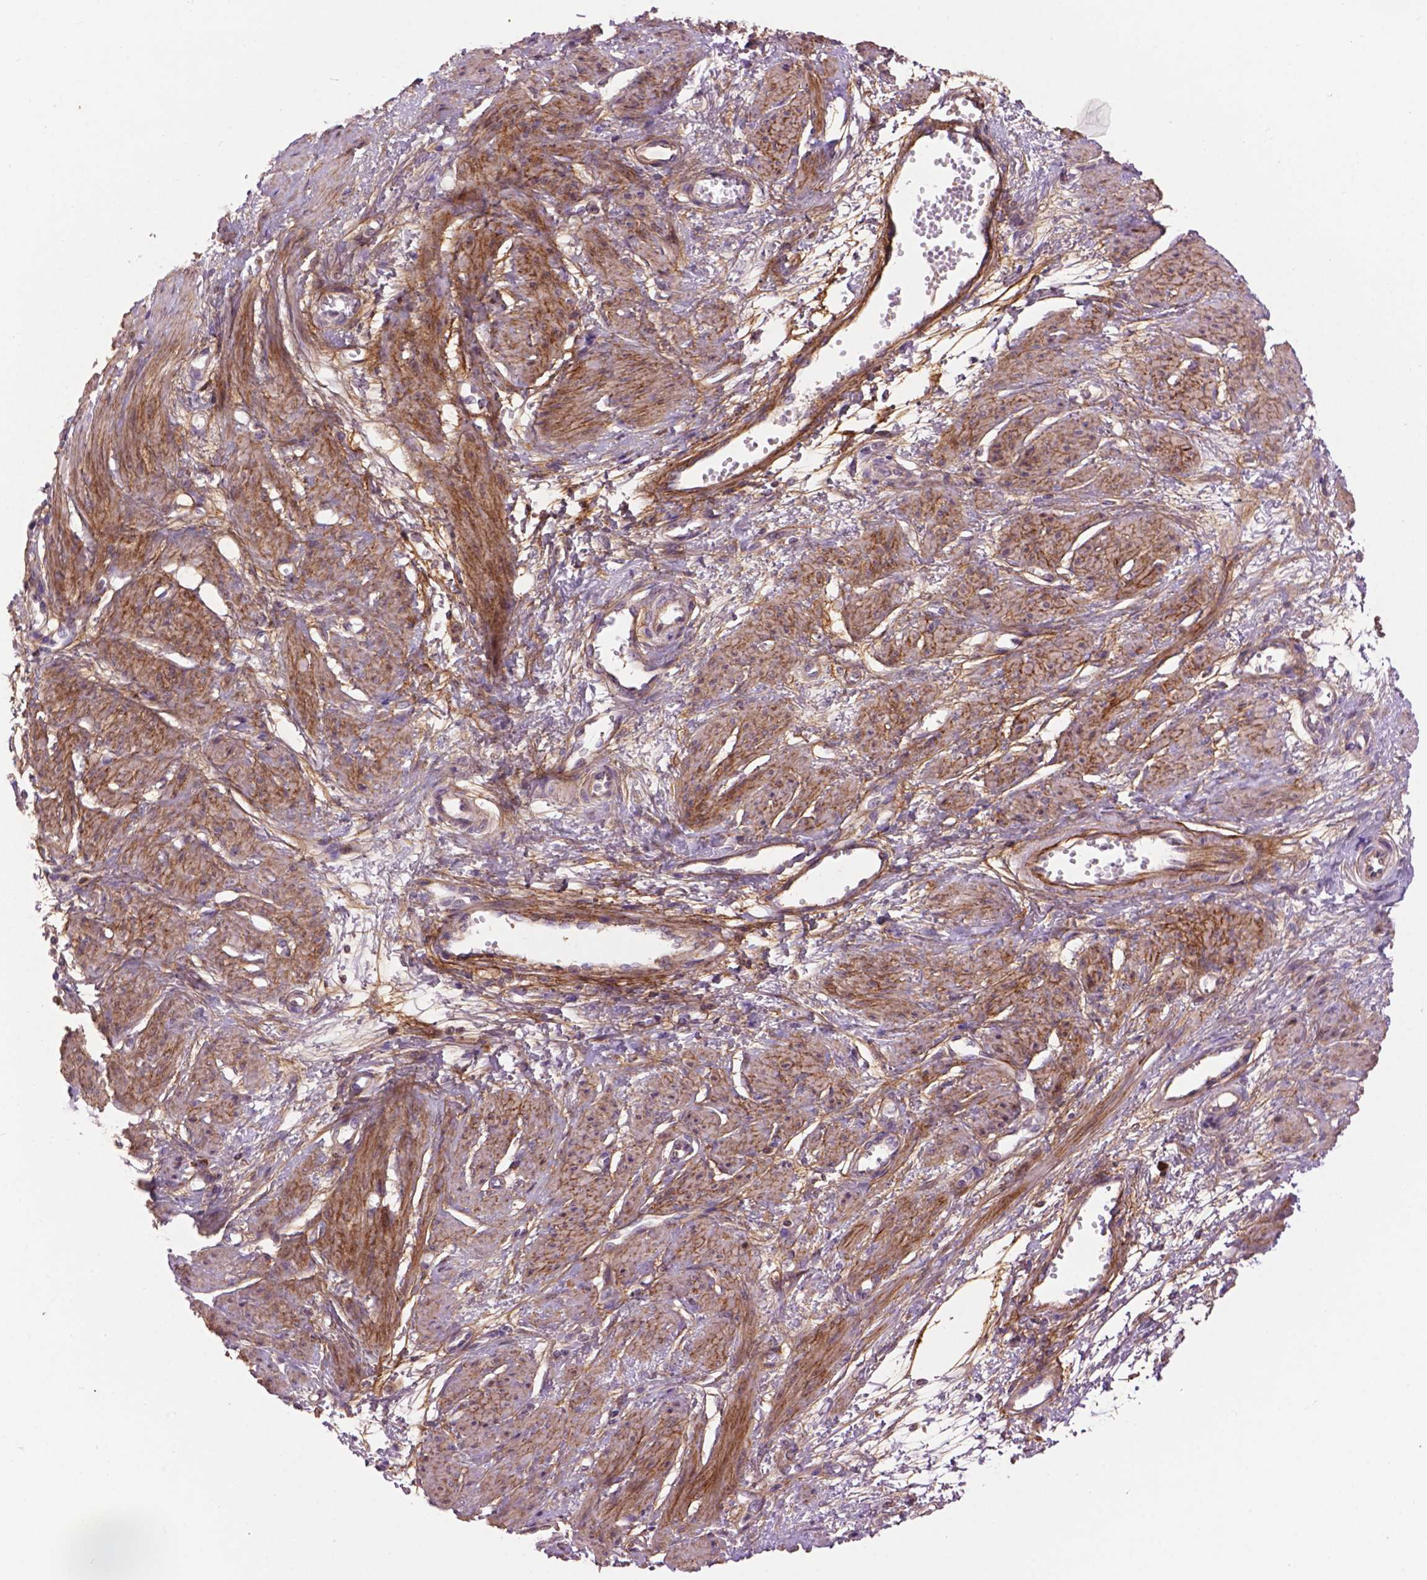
{"staining": {"intensity": "moderate", "quantity": "<25%", "location": "cytoplasmic/membranous"}, "tissue": "smooth muscle", "cell_type": "Smooth muscle cells", "image_type": "normal", "snomed": [{"axis": "morphology", "description": "Normal tissue, NOS"}, {"axis": "topography", "description": "Smooth muscle"}, {"axis": "topography", "description": "Uterus"}], "caption": "Moderate cytoplasmic/membranous staining is identified in approximately <25% of smooth muscle cells in unremarkable smooth muscle.", "gene": "LRRC3C", "patient": {"sex": "female", "age": 39}}